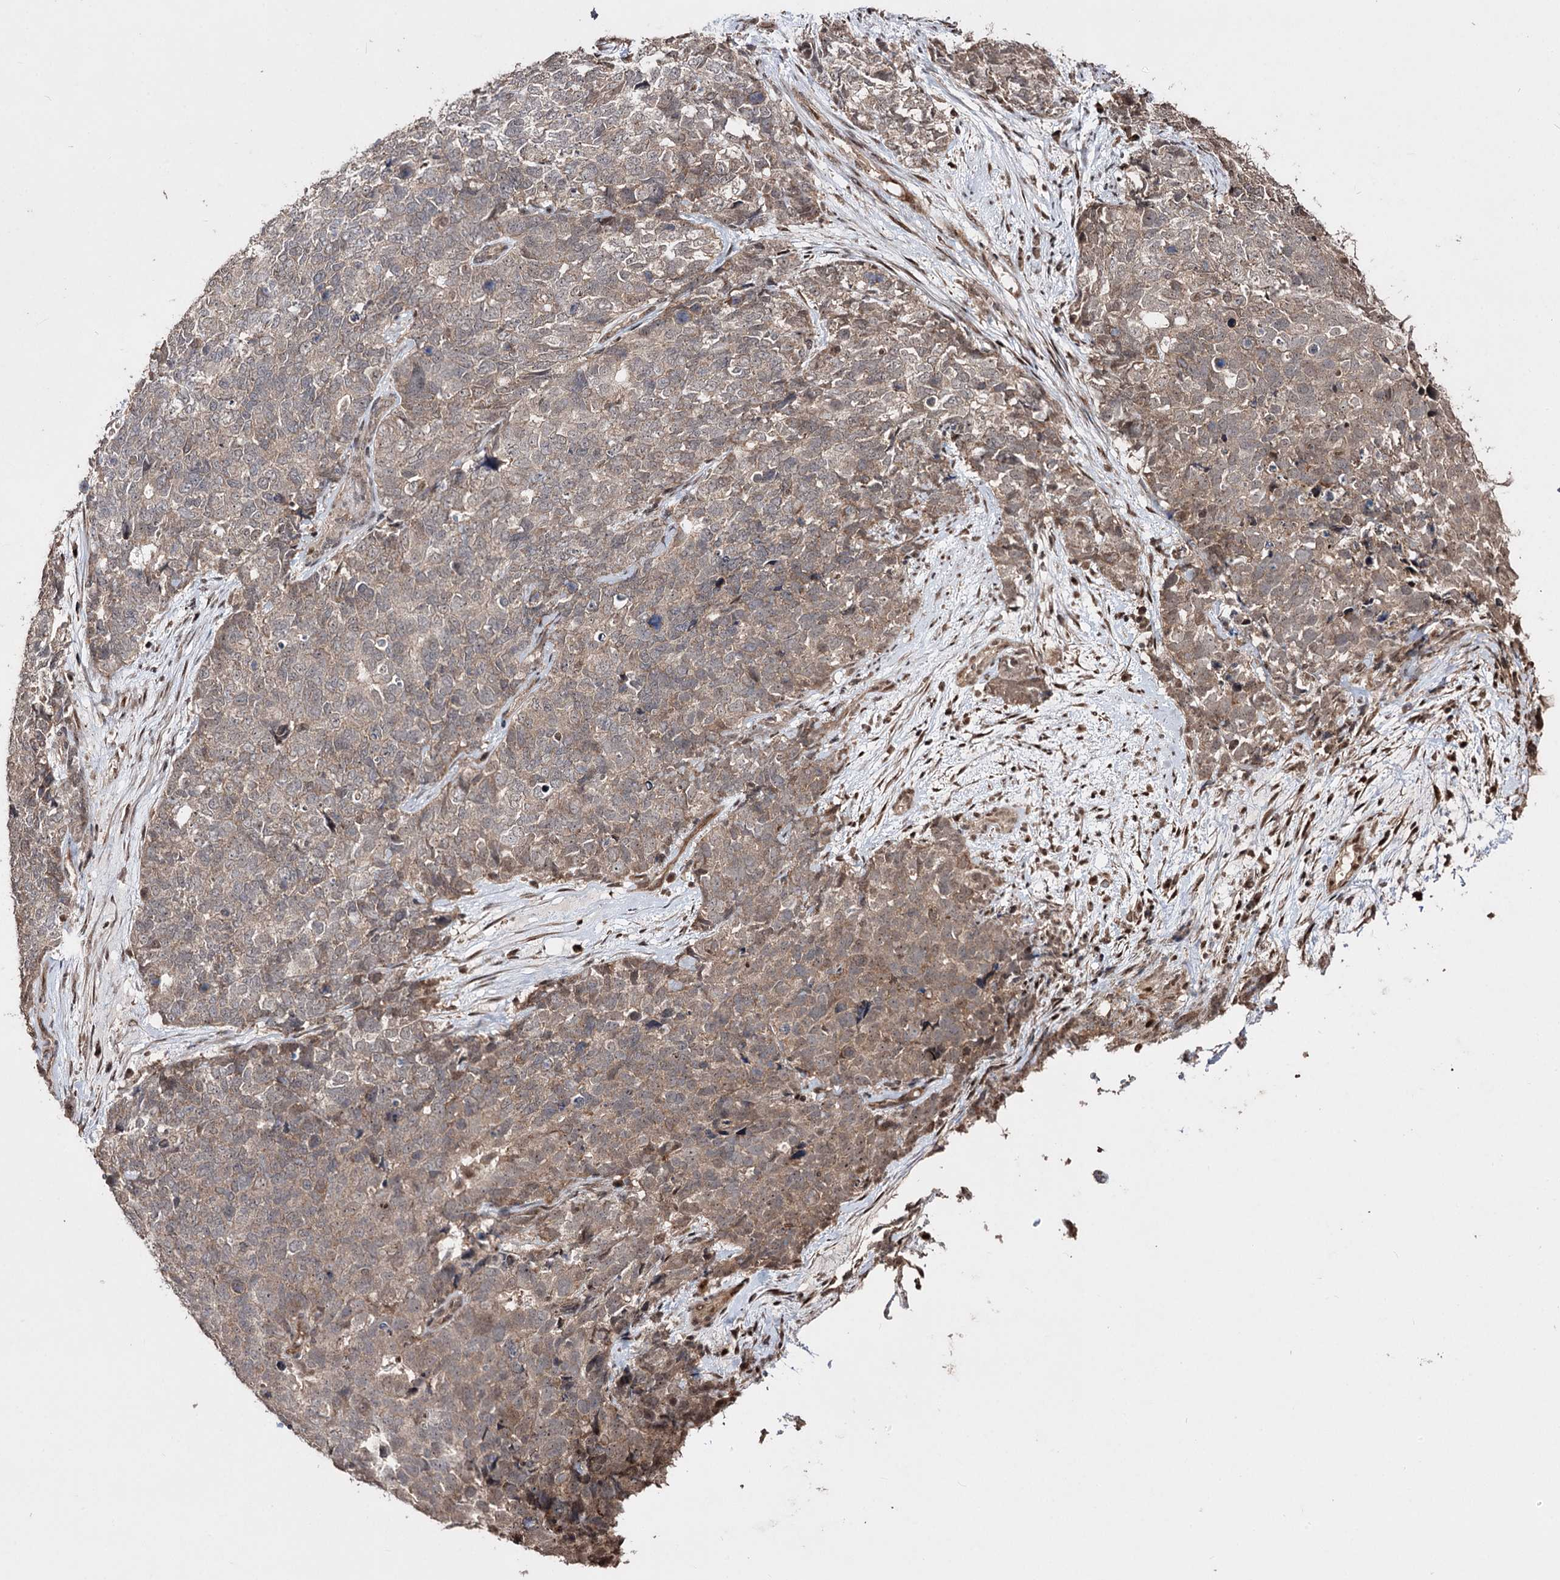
{"staining": {"intensity": "weak", "quantity": "25%-75%", "location": "cytoplasmic/membranous"}, "tissue": "cervical cancer", "cell_type": "Tumor cells", "image_type": "cancer", "snomed": [{"axis": "morphology", "description": "Squamous cell carcinoma, NOS"}, {"axis": "topography", "description": "Cervix"}], "caption": "Cervical squamous cell carcinoma stained for a protein displays weak cytoplasmic/membranous positivity in tumor cells.", "gene": "CPNE8", "patient": {"sex": "female", "age": 63}}